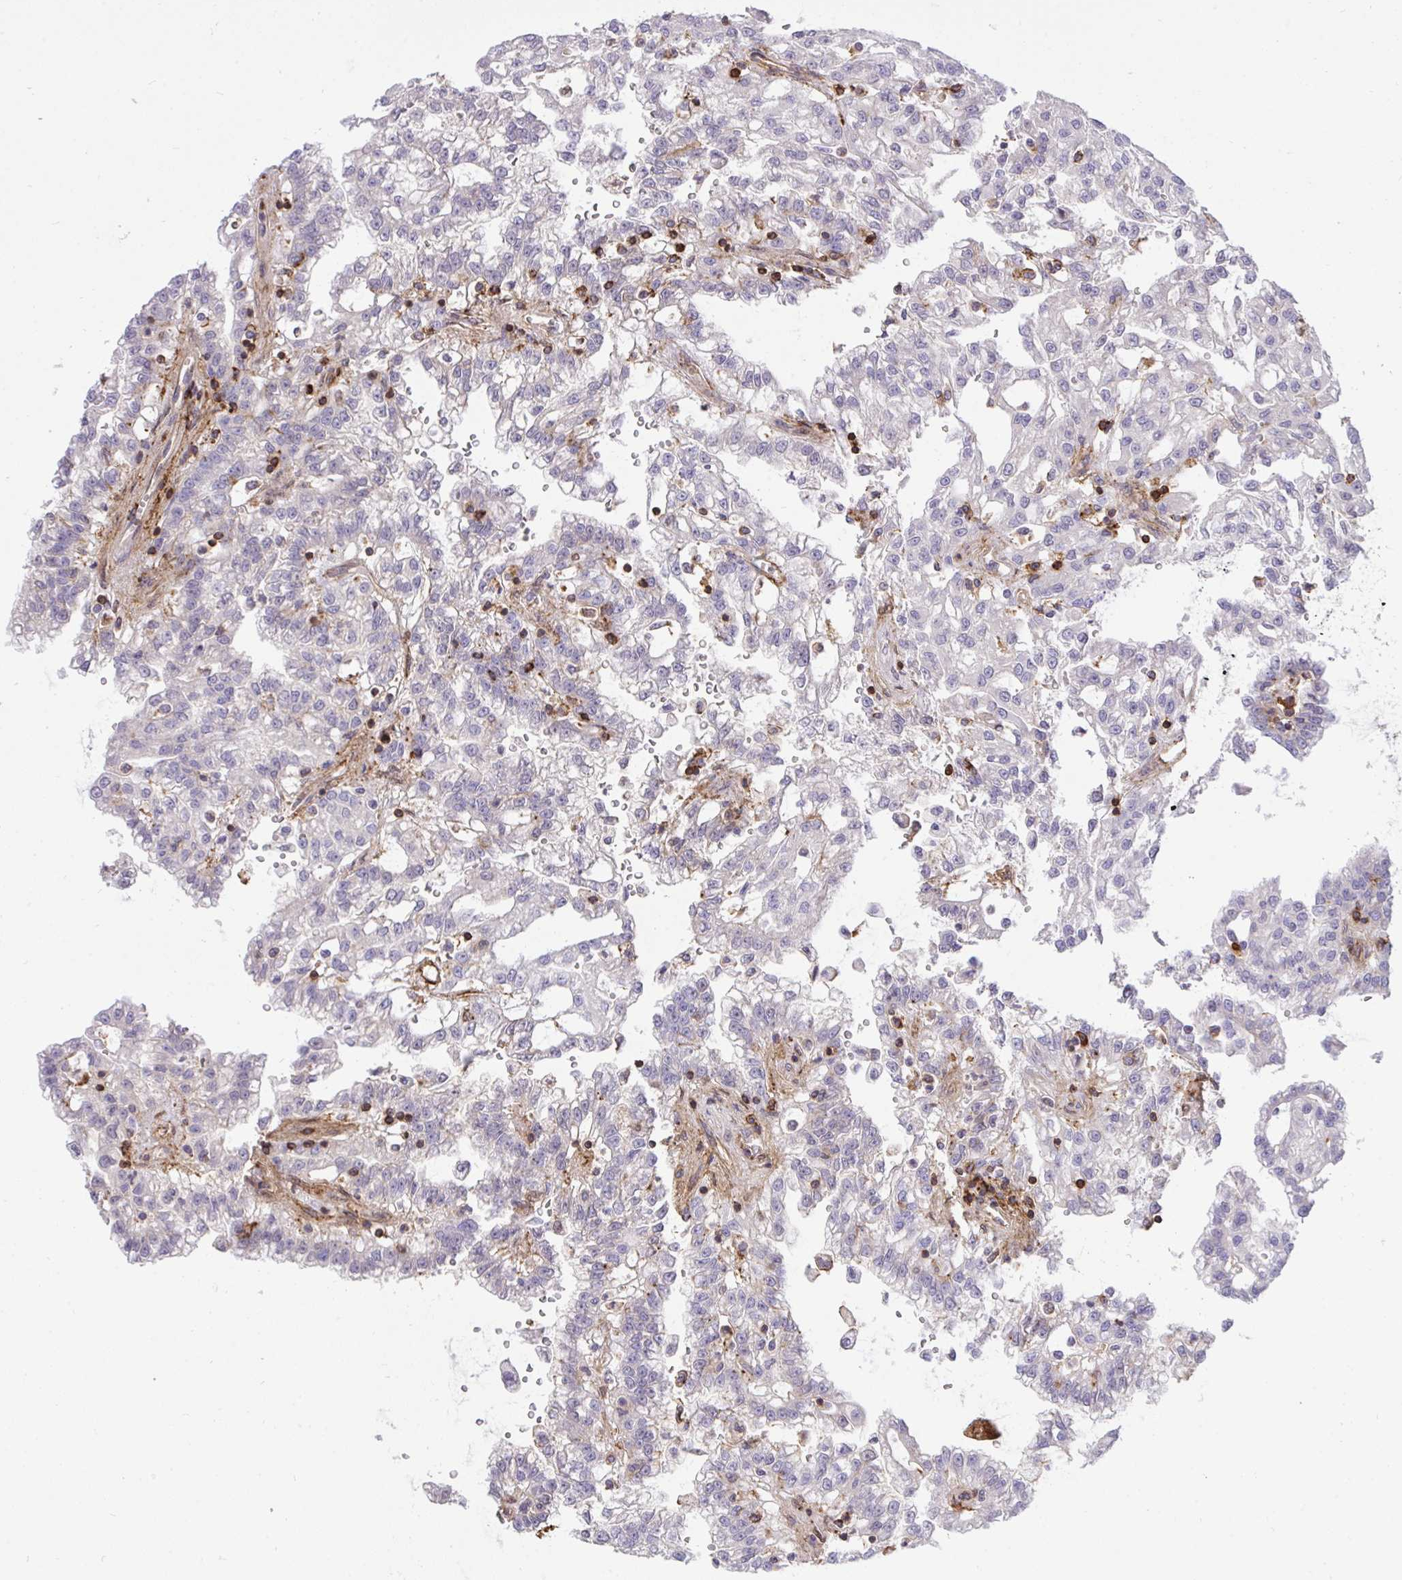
{"staining": {"intensity": "negative", "quantity": "none", "location": "none"}, "tissue": "renal cancer", "cell_type": "Tumor cells", "image_type": "cancer", "snomed": [{"axis": "morphology", "description": "Adenocarcinoma, NOS"}, {"axis": "topography", "description": "Kidney"}], "caption": "IHC histopathology image of renal cancer (adenocarcinoma) stained for a protein (brown), which displays no positivity in tumor cells.", "gene": "ERI1", "patient": {"sex": "male", "age": 63}}